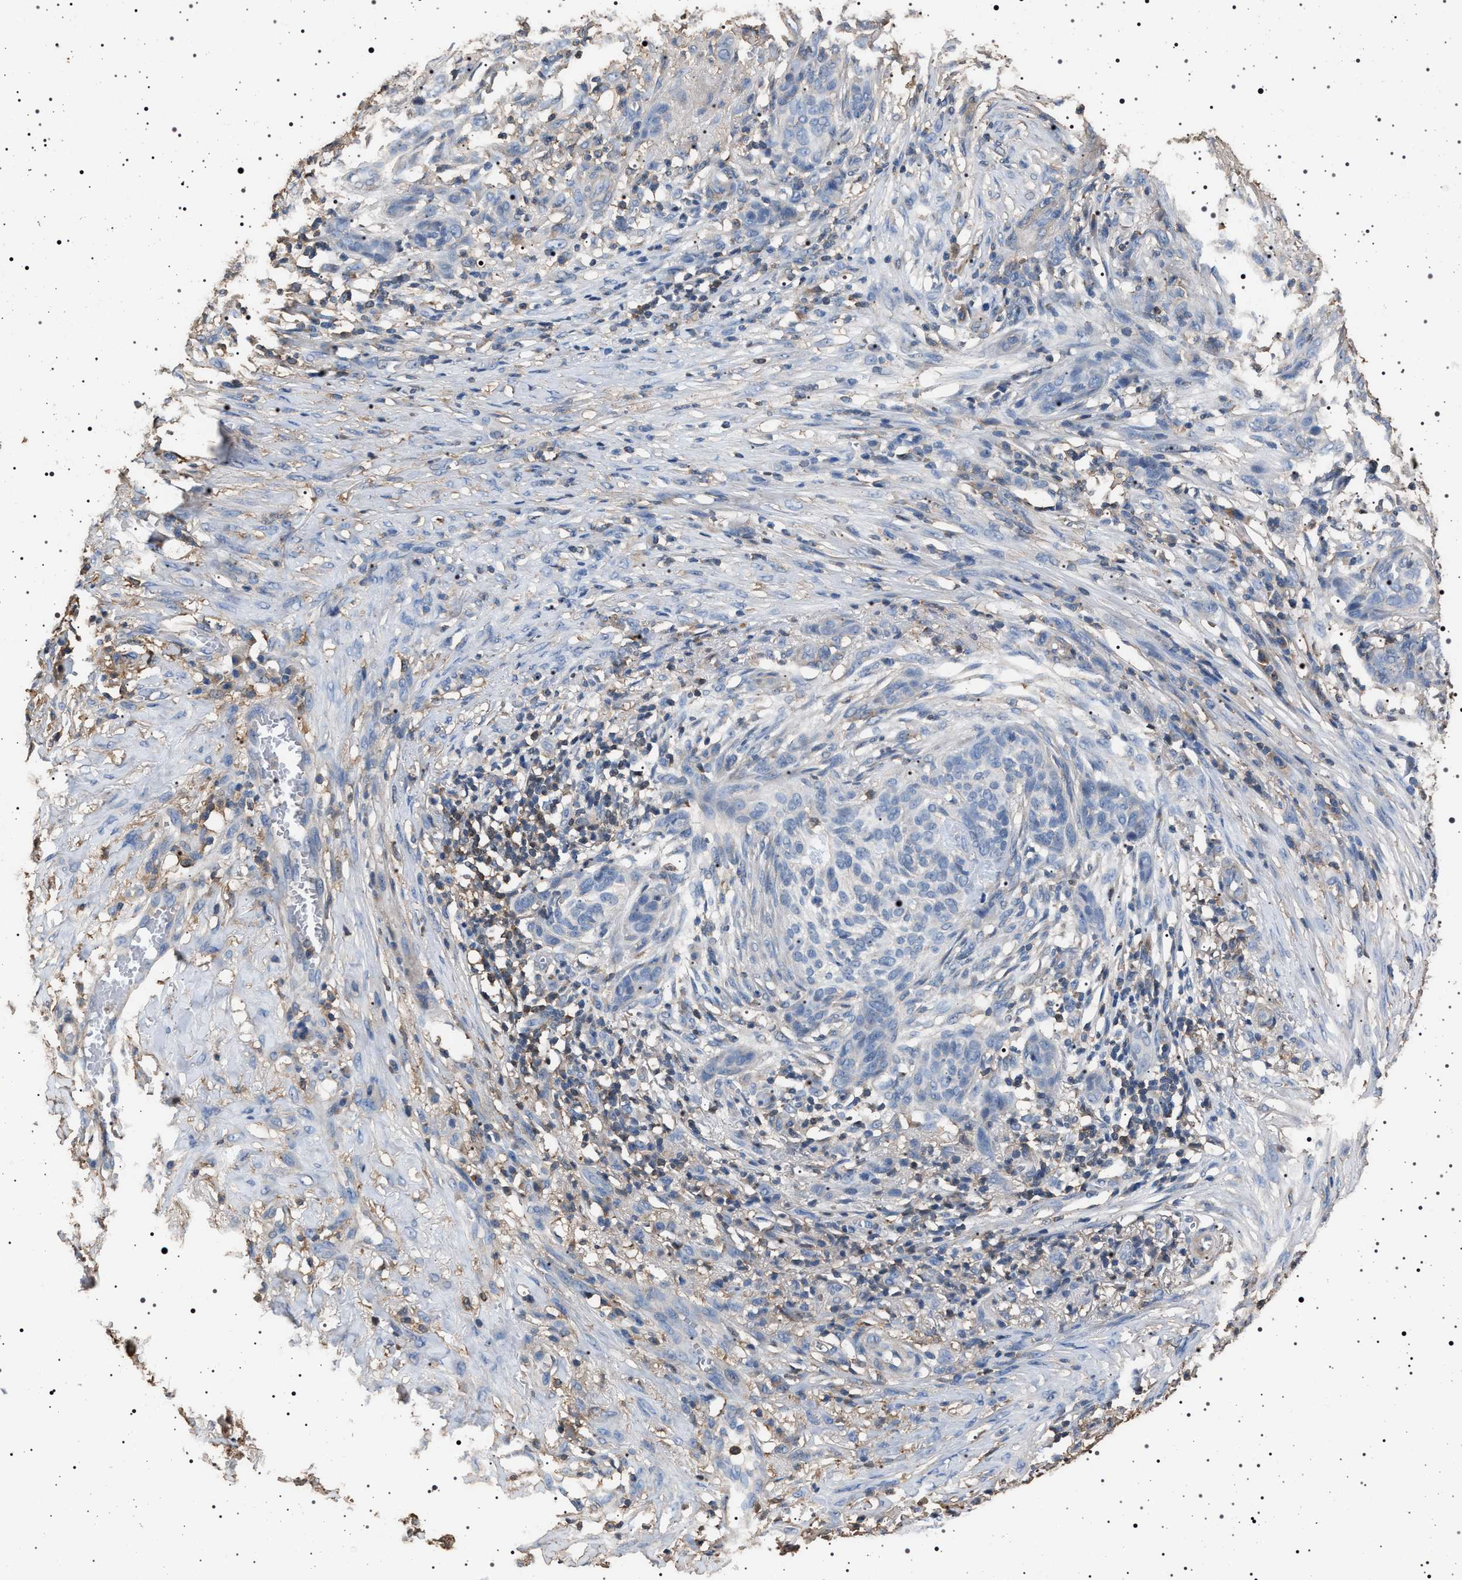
{"staining": {"intensity": "negative", "quantity": "none", "location": "none"}, "tissue": "skin cancer", "cell_type": "Tumor cells", "image_type": "cancer", "snomed": [{"axis": "morphology", "description": "Basal cell carcinoma"}, {"axis": "topography", "description": "Skin"}], "caption": "This is an immunohistochemistry (IHC) image of basal cell carcinoma (skin). There is no staining in tumor cells.", "gene": "SMAP2", "patient": {"sex": "male", "age": 85}}